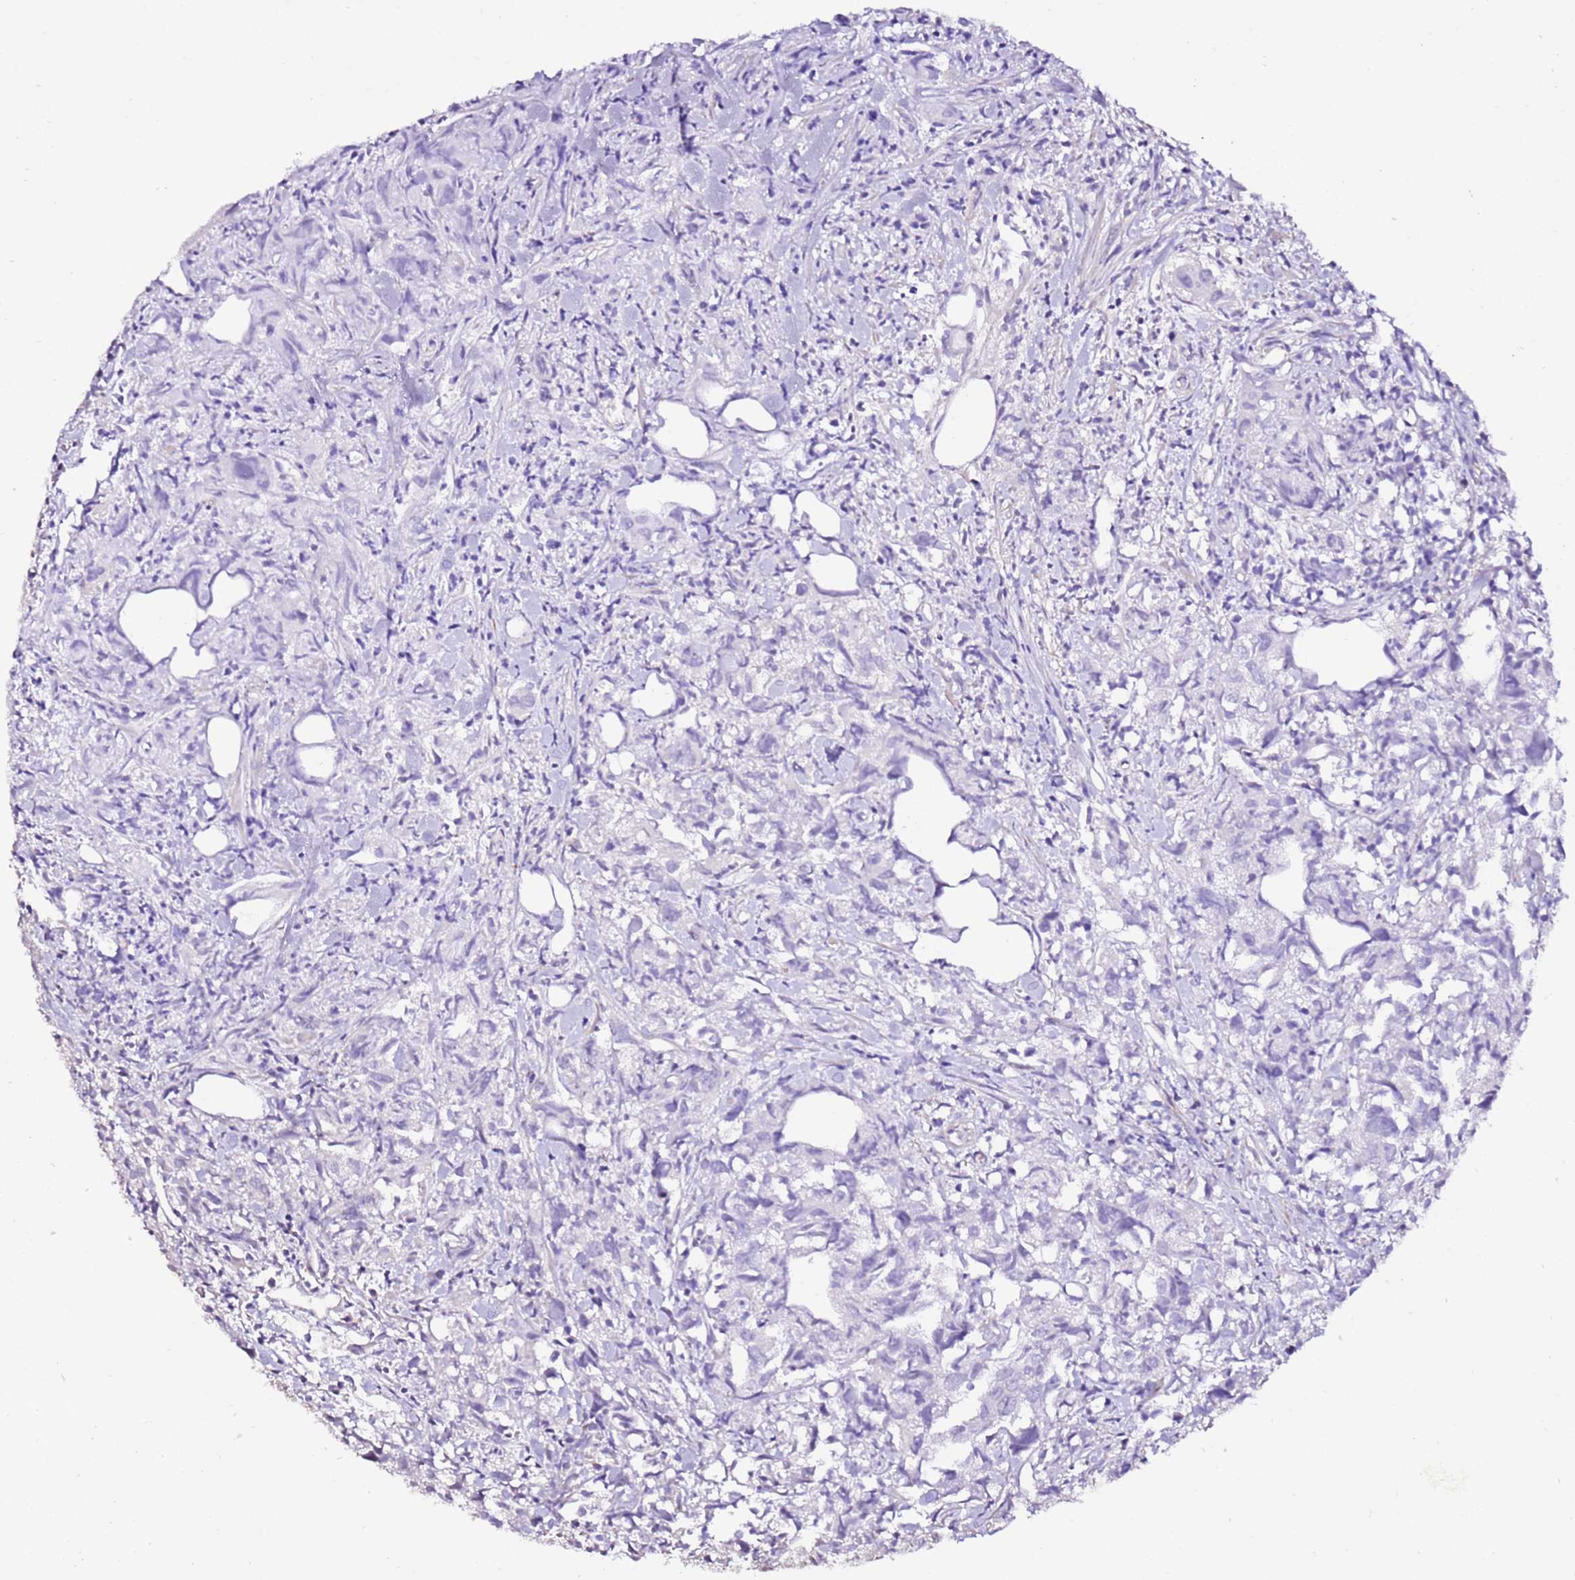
{"staining": {"intensity": "negative", "quantity": "none", "location": "none"}, "tissue": "urothelial cancer", "cell_type": "Tumor cells", "image_type": "cancer", "snomed": [{"axis": "morphology", "description": "Urothelial carcinoma, High grade"}, {"axis": "topography", "description": "Urinary bladder"}], "caption": "Immunohistochemistry of human high-grade urothelial carcinoma exhibits no staining in tumor cells.", "gene": "ART5", "patient": {"sex": "female", "age": 75}}